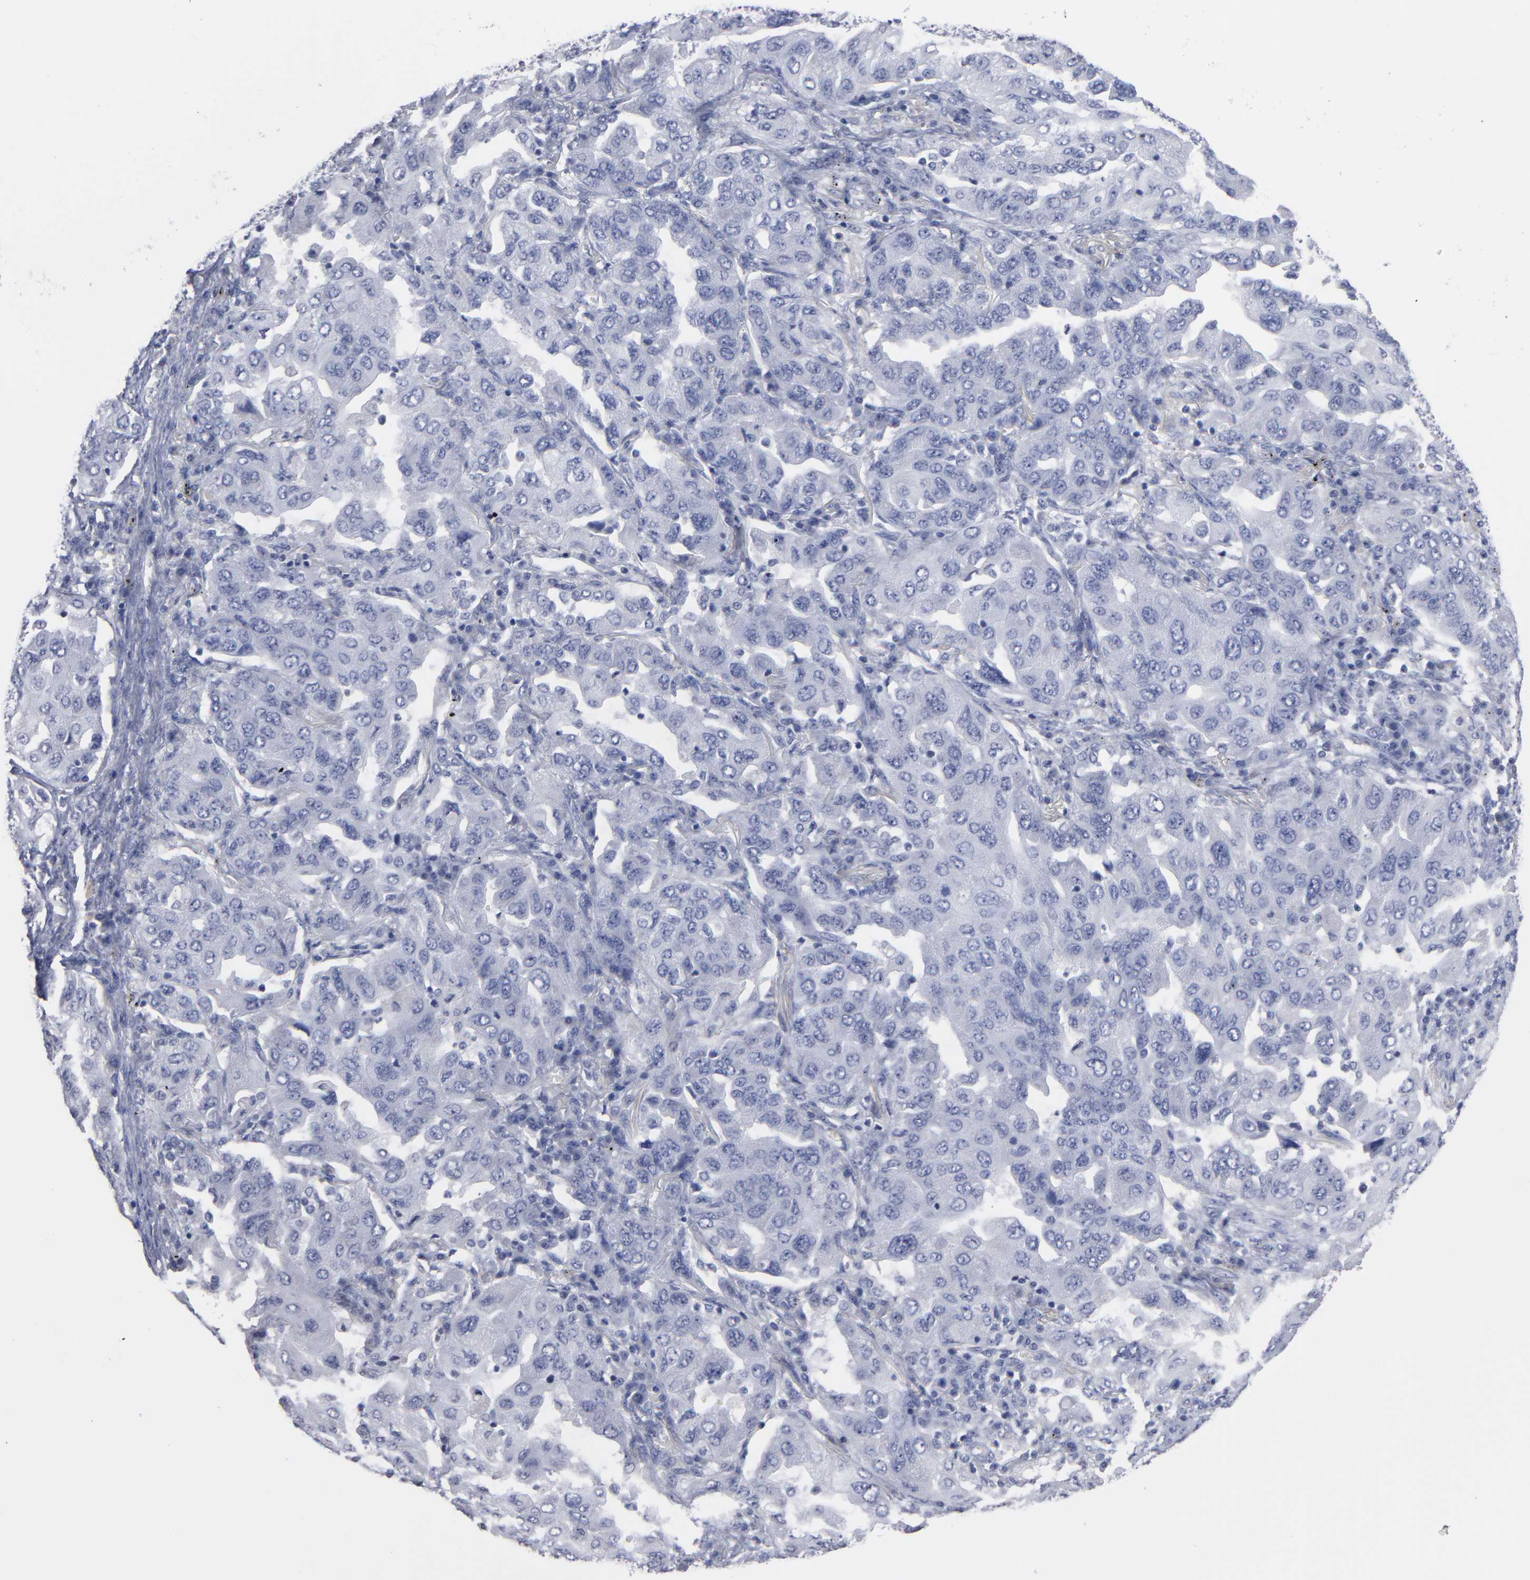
{"staining": {"intensity": "negative", "quantity": "none", "location": "none"}, "tissue": "lung cancer", "cell_type": "Tumor cells", "image_type": "cancer", "snomed": [{"axis": "morphology", "description": "Adenocarcinoma, NOS"}, {"axis": "topography", "description": "Lung"}], "caption": "High magnification brightfield microscopy of lung cancer (adenocarcinoma) stained with DAB (3,3'-diaminobenzidine) (brown) and counterstained with hematoxylin (blue): tumor cells show no significant expression.", "gene": "RPH3A", "patient": {"sex": "female", "age": 65}}